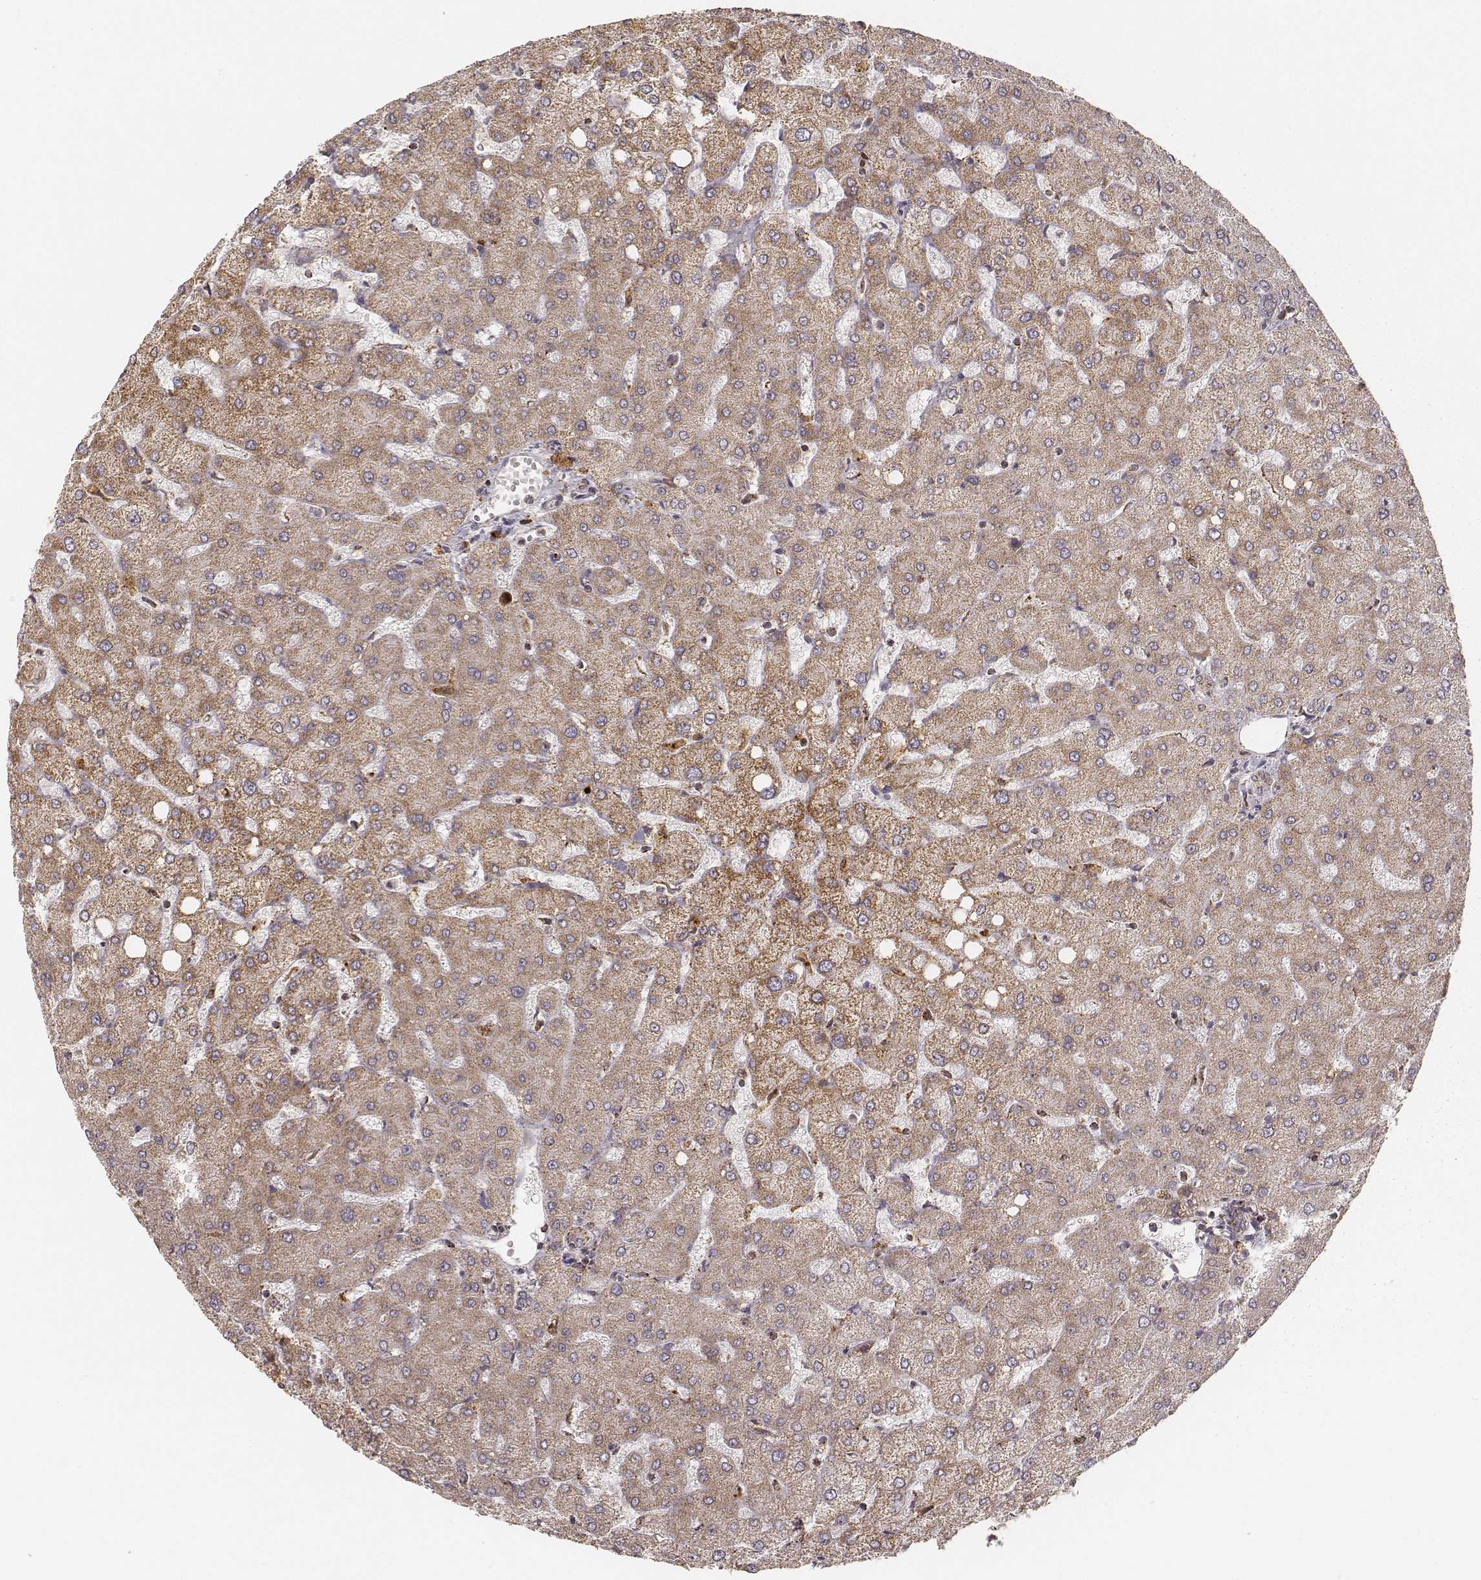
{"staining": {"intensity": "moderate", "quantity": ">75%", "location": "cytoplasmic/membranous"}, "tissue": "liver", "cell_type": "Cholangiocytes", "image_type": "normal", "snomed": [{"axis": "morphology", "description": "Normal tissue, NOS"}, {"axis": "topography", "description": "Liver"}], "caption": "DAB immunohistochemical staining of benign human liver shows moderate cytoplasmic/membranous protein staining in approximately >75% of cholangiocytes.", "gene": "CS", "patient": {"sex": "female", "age": 54}}